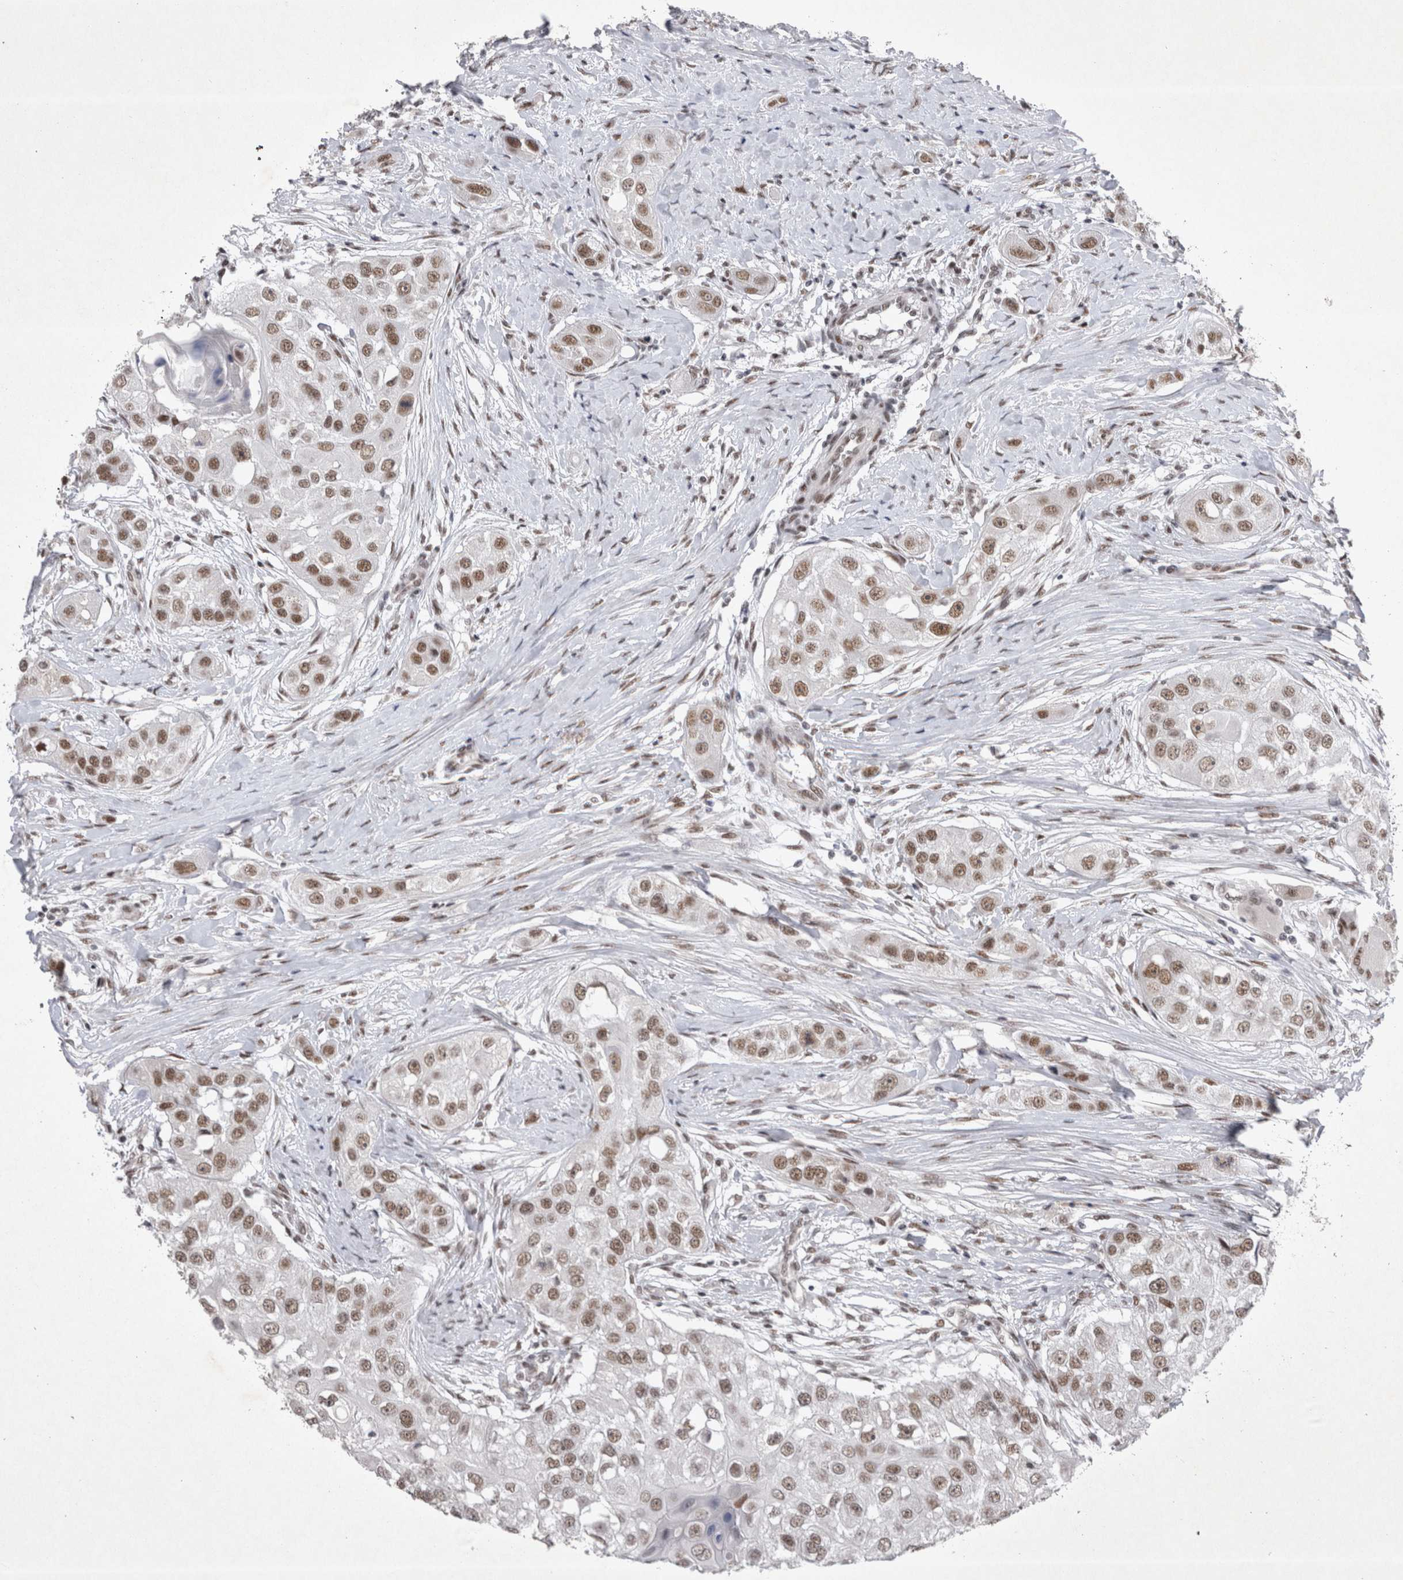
{"staining": {"intensity": "moderate", "quantity": ">75%", "location": "nuclear"}, "tissue": "head and neck cancer", "cell_type": "Tumor cells", "image_type": "cancer", "snomed": [{"axis": "morphology", "description": "Normal tissue, NOS"}, {"axis": "morphology", "description": "Squamous cell carcinoma, NOS"}, {"axis": "topography", "description": "Skeletal muscle"}, {"axis": "topography", "description": "Head-Neck"}], "caption": "Head and neck cancer was stained to show a protein in brown. There is medium levels of moderate nuclear expression in about >75% of tumor cells. Immunohistochemistry (ihc) stains the protein in brown and the nuclei are stained blue.", "gene": "RBM6", "patient": {"sex": "male", "age": 51}}